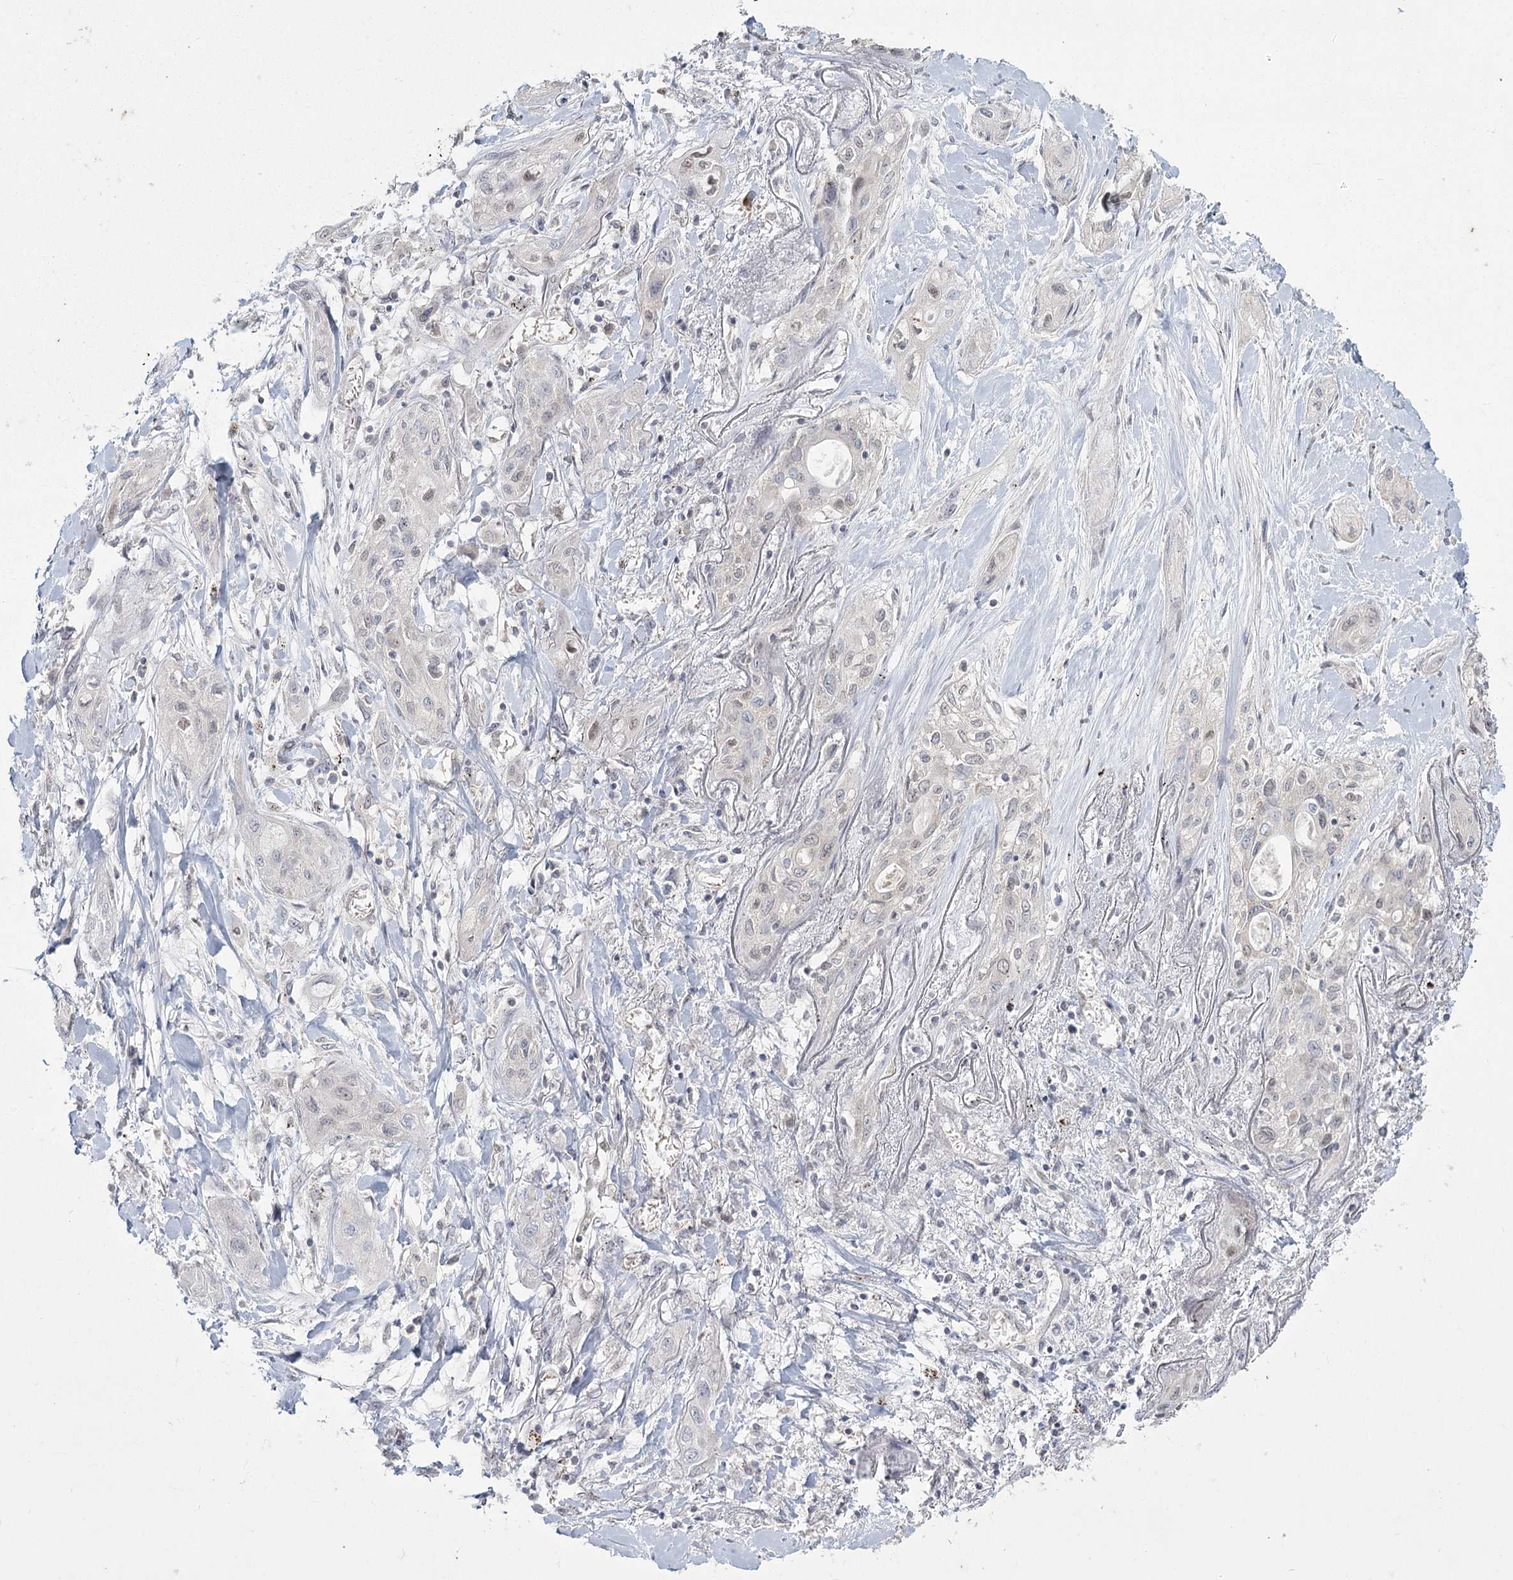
{"staining": {"intensity": "negative", "quantity": "none", "location": "none"}, "tissue": "lung cancer", "cell_type": "Tumor cells", "image_type": "cancer", "snomed": [{"axis": "morphology", "description": "Squamous cell carcinoma, NOS"}, {"axis": "topography", "description": "Lung"}], "caption": "Immunohistochemistry (IHC) image of neoplastic tissue: human lung cancer stained with DAB (3,3'-diaminobenzidine) displays no significant protein expression in tumor cells.", "gene": "LY6G5C", "patient": {"sex": "female", "age": 47}}